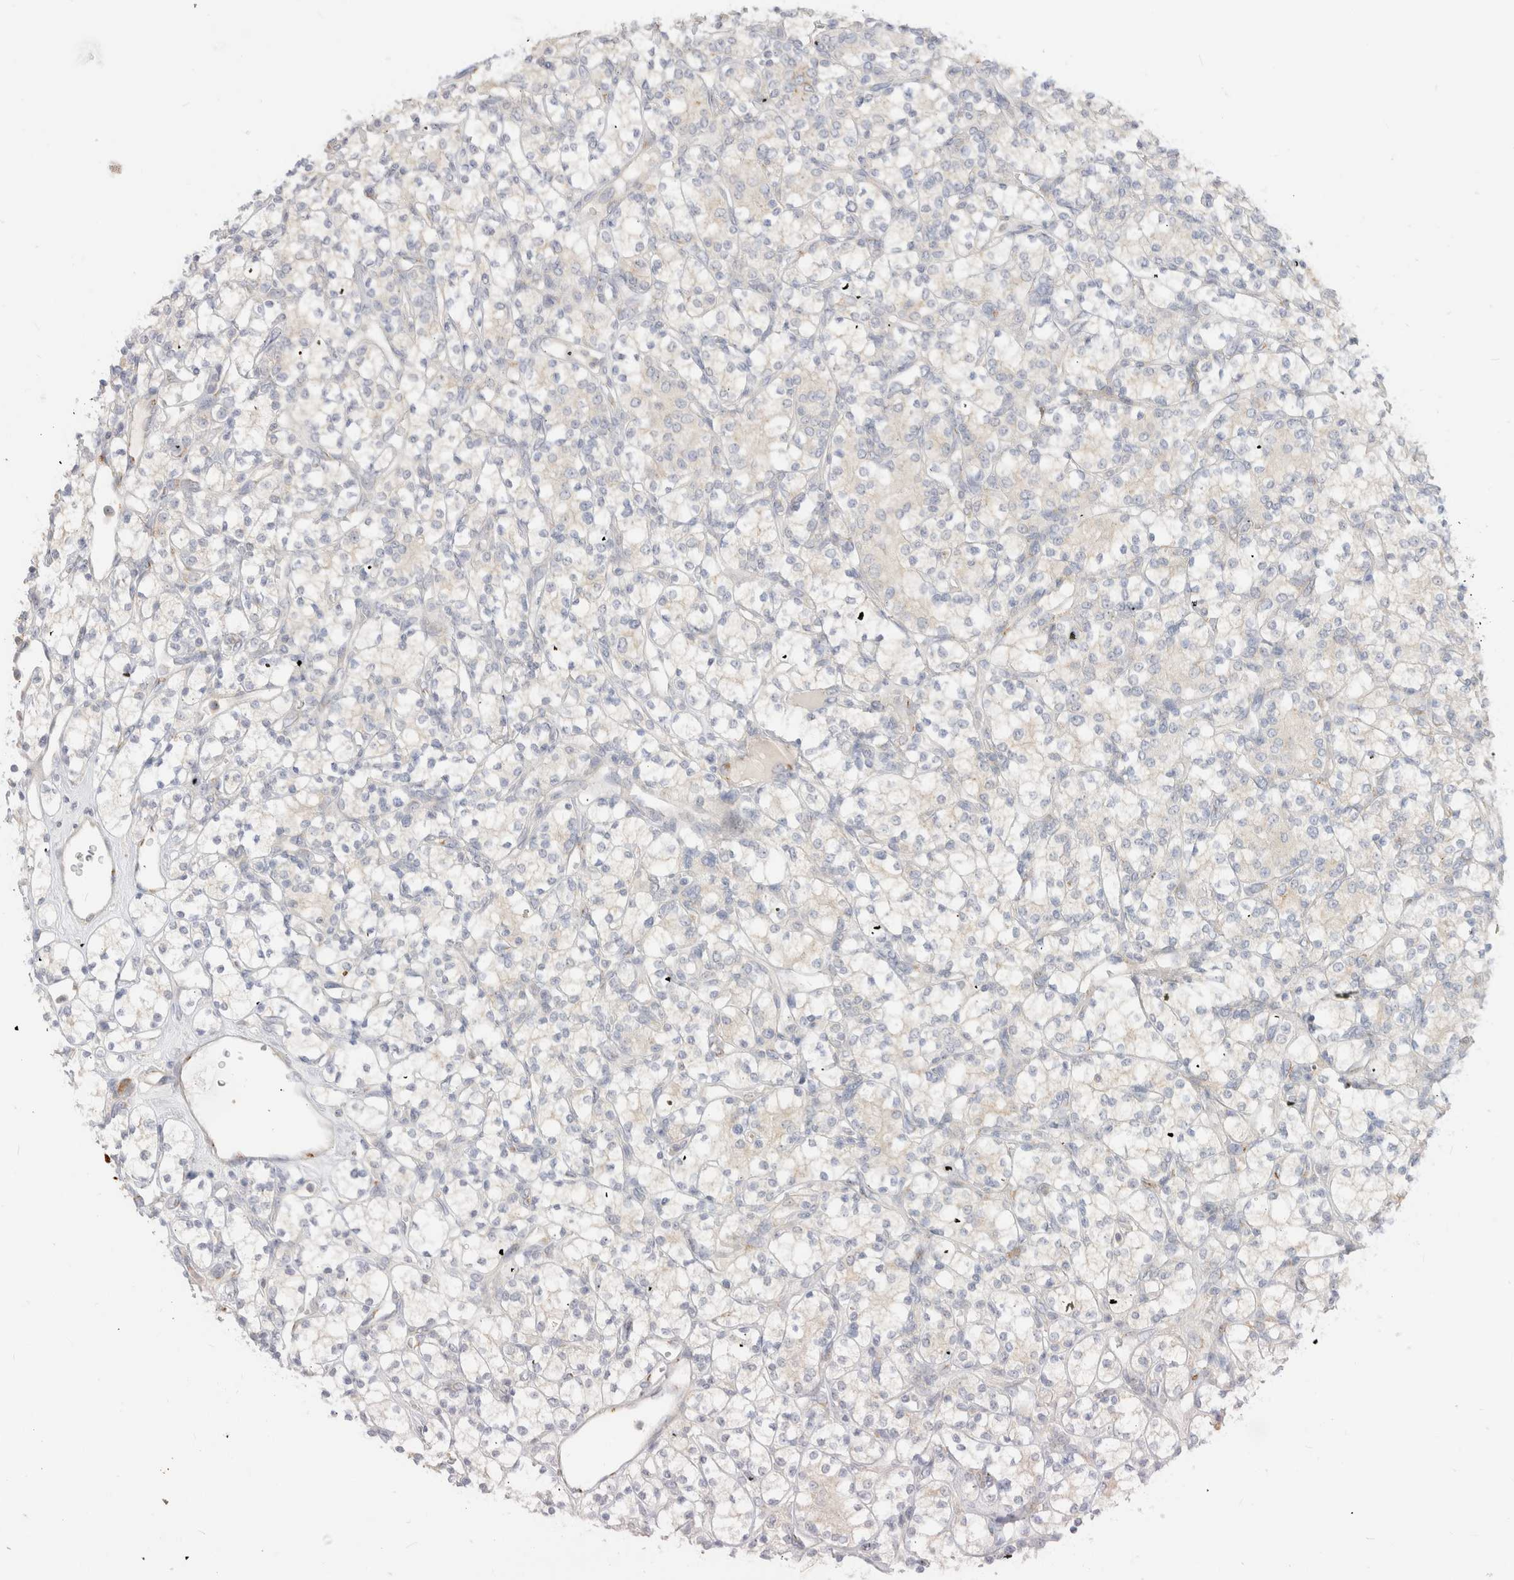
{"staining": {"intensity": "negative", "quantity": "none", "location": "none"}, "tissue": "renal cancer", "cell_type": "Tumor cells", "image_type": "cancer", "snomed": [{"axis": "morphology", "description": "Adenocarcinoma, NOS"}, {"axis": "topography", "description": "Kidney"}], "caption": "Protein analysis of renal cancer displays no significant expression in tumor cells.", "gene": "EFCAB13", "patient": {"sex": "male", "age": 77}}